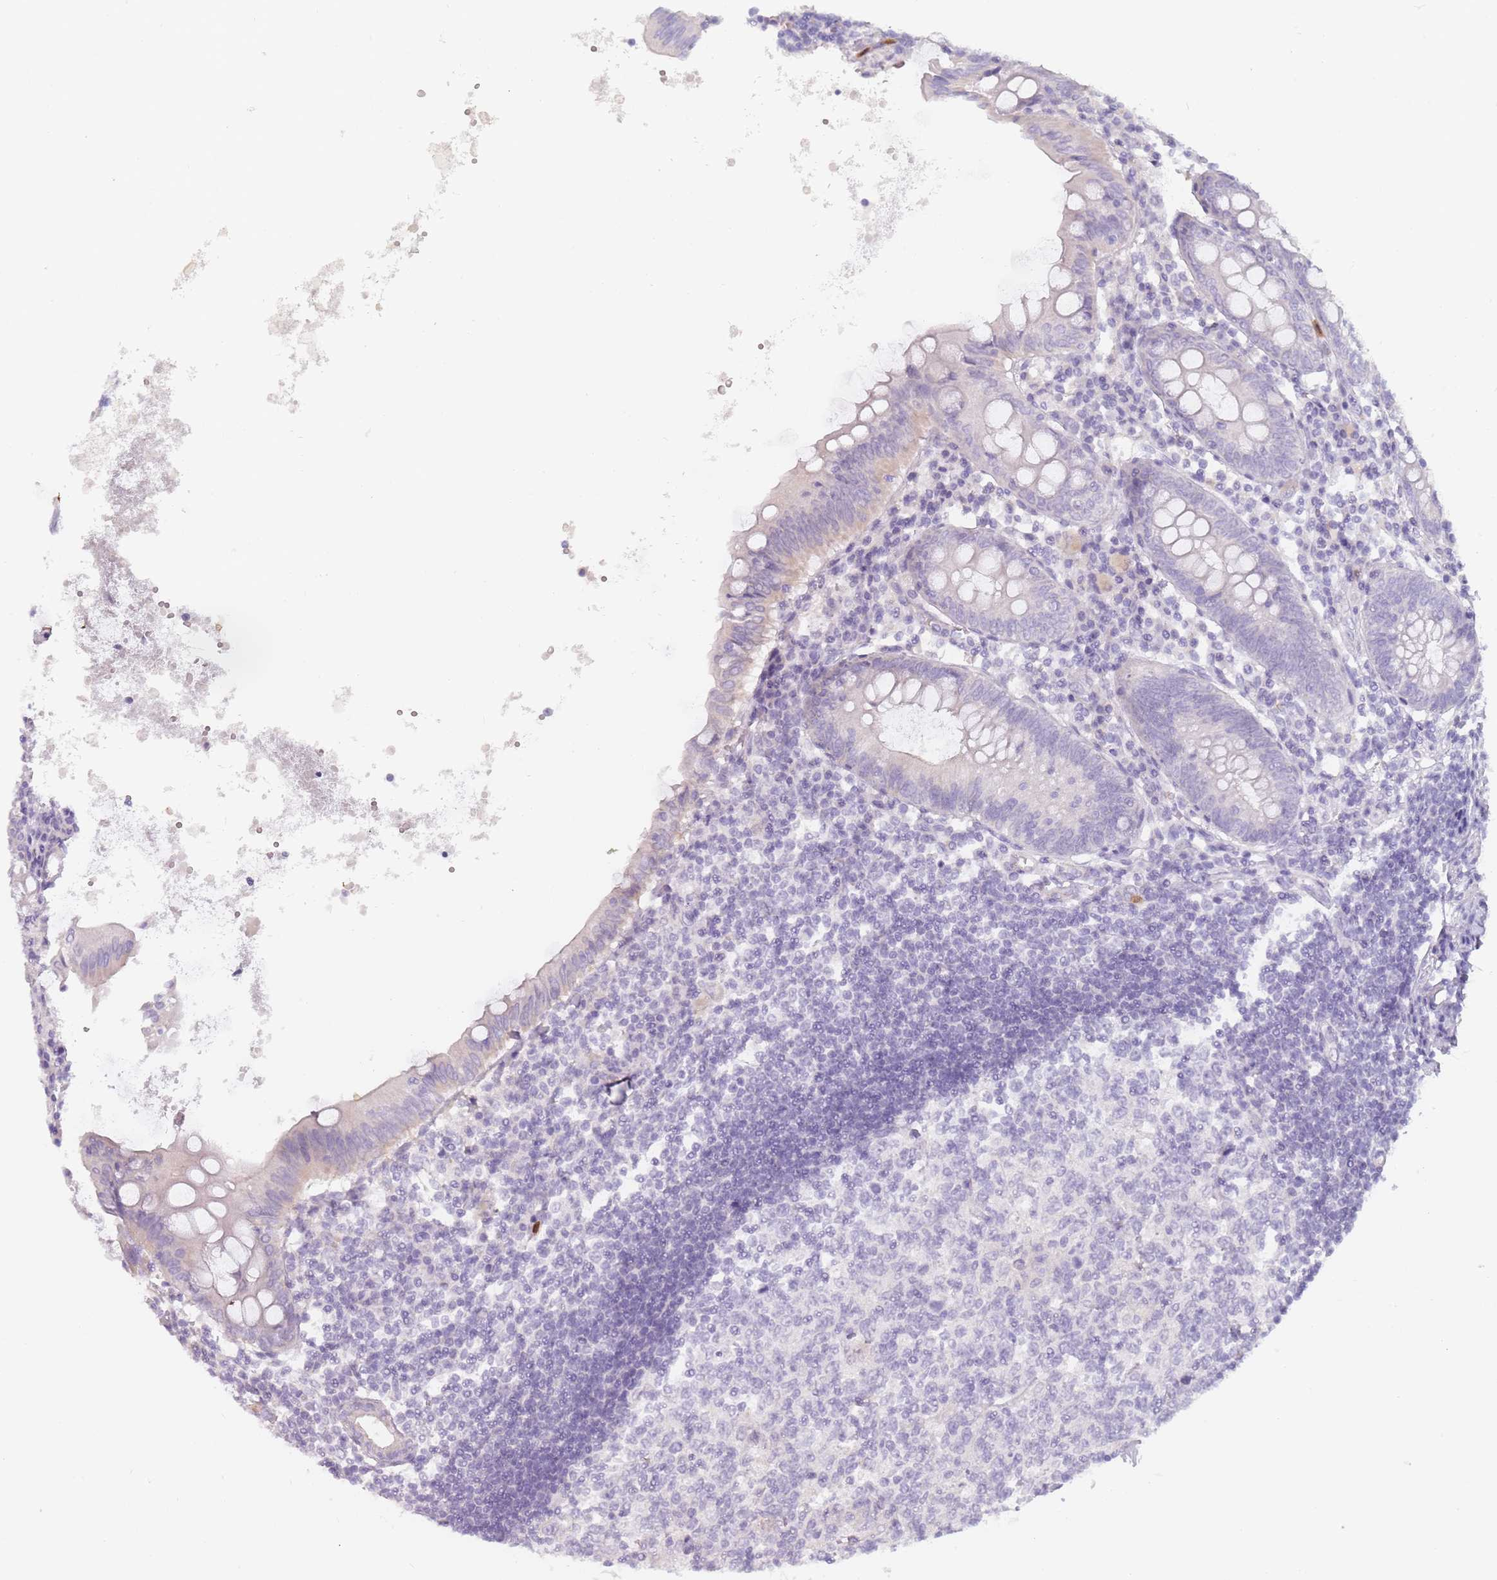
{"staining": {"intensity": "negative", "quantity": "none", "location": "none"}, "tissue": "appendix", "cell_type": "Glandular cells", "image_type": "normal", "snomed": [{"axis": "morphology", "description": "Normal tissue, NOS"}, {"axis": "topography", "description": "Appendix"}], "caption": "This is a photomicrograph of IHC staining of unremarkable appendix, which shows no expression in glandular cells.", "gene": "ZNF584", "patient": {"sex": "female", "age": 54}}